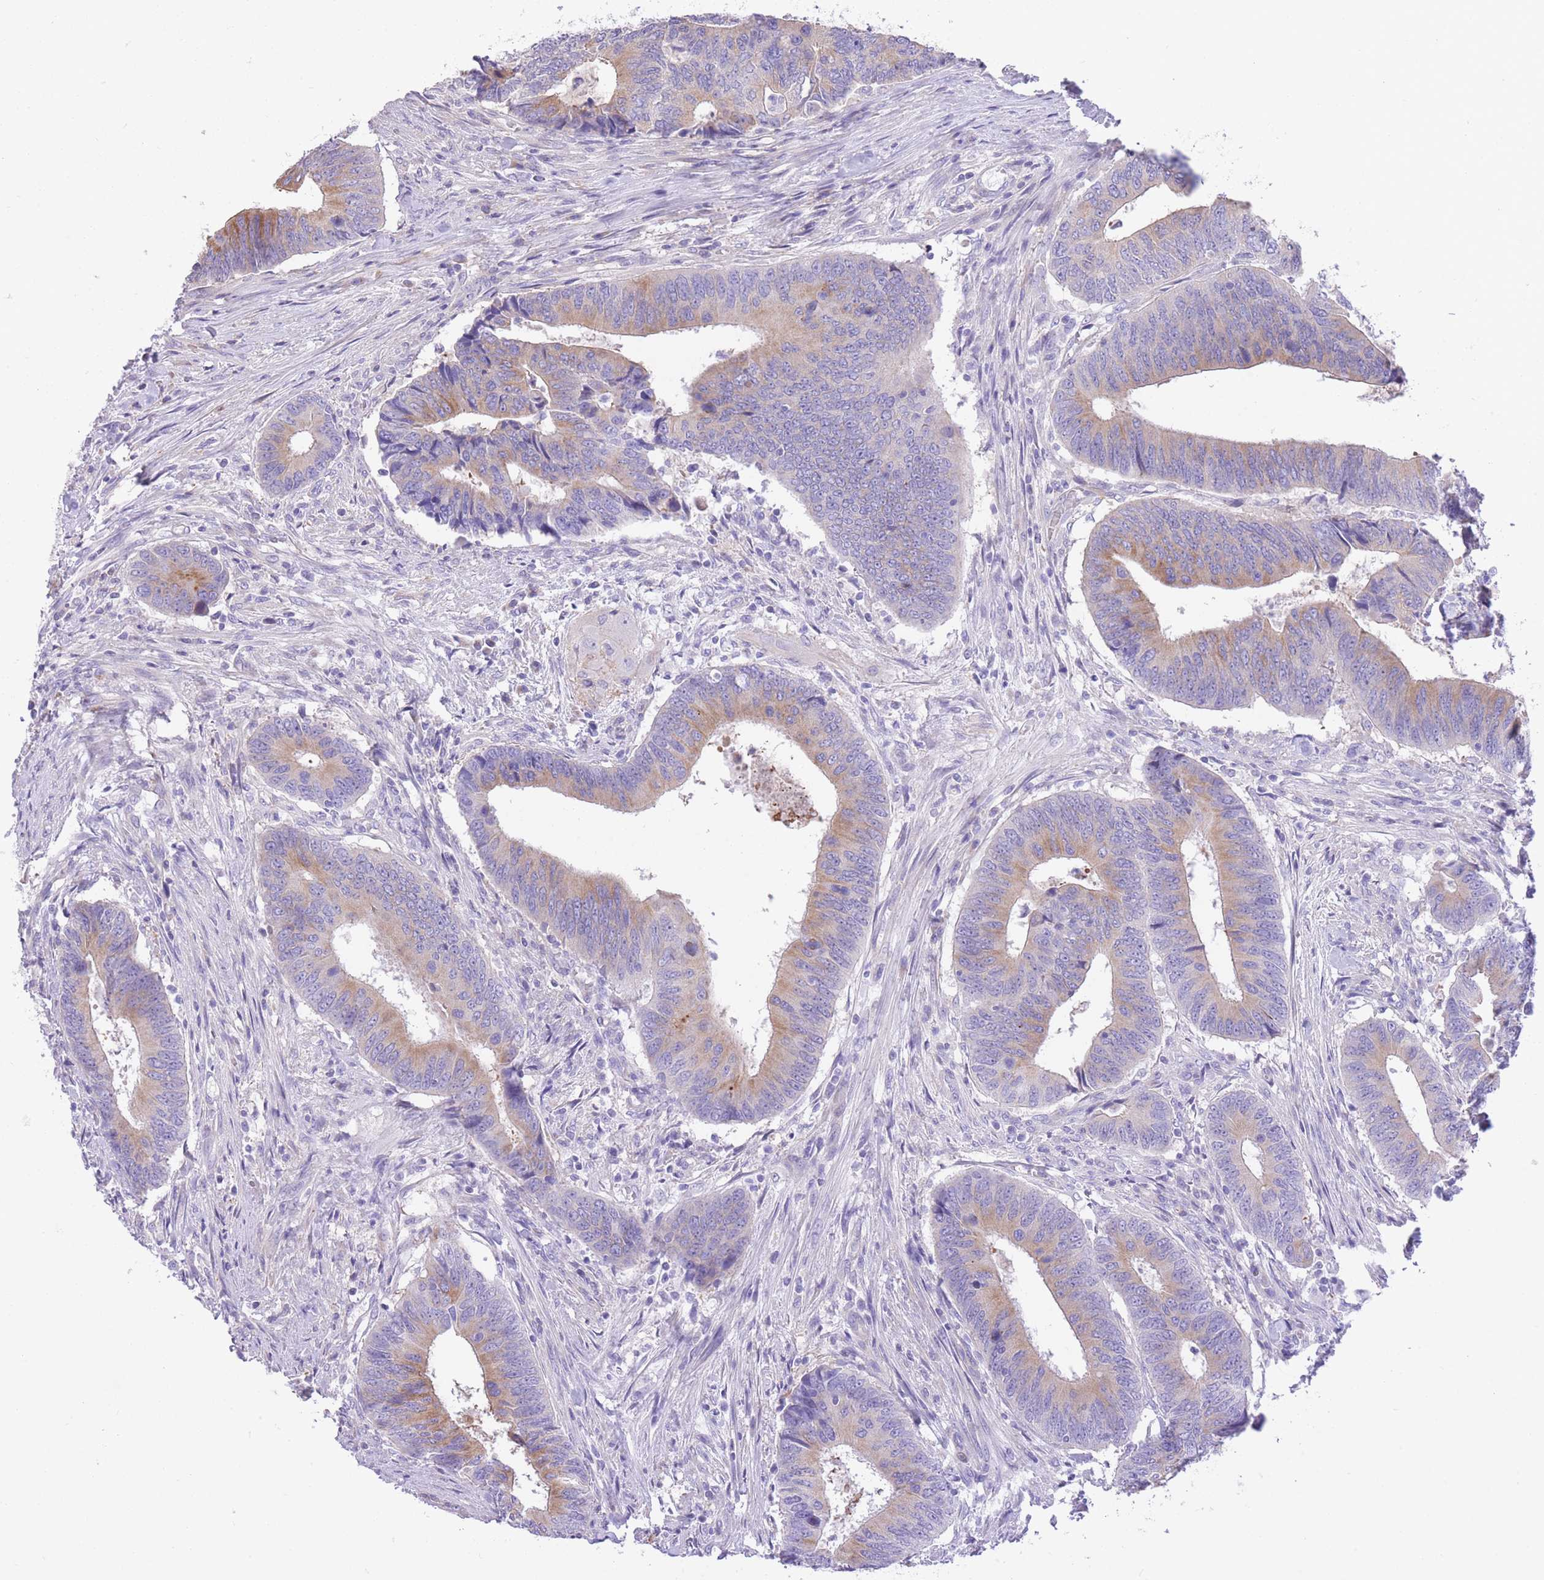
{"staining": {"intensity": "weak", "quantity": "25%-75%", "location": "cytoplasmic/membranous"}, "tissue": "colorectal cancer", "cell_type": "Tumor cells", "image_type": "cancer", "snomed": [{"axis": "morphology", "description": "Adenocarcinoma, NOS"}, {"axis": "topography", "description": "Colon"}], "caption": "Immunohistochemical staining of human colorectal cancer (adenocarcinoma) demonstrates weak cytoplasmic/membranous protein positivity in about 25%-75% of tumor cells.", "gene": "RHOU", "patient": {"sex": "male", "age": 87}}